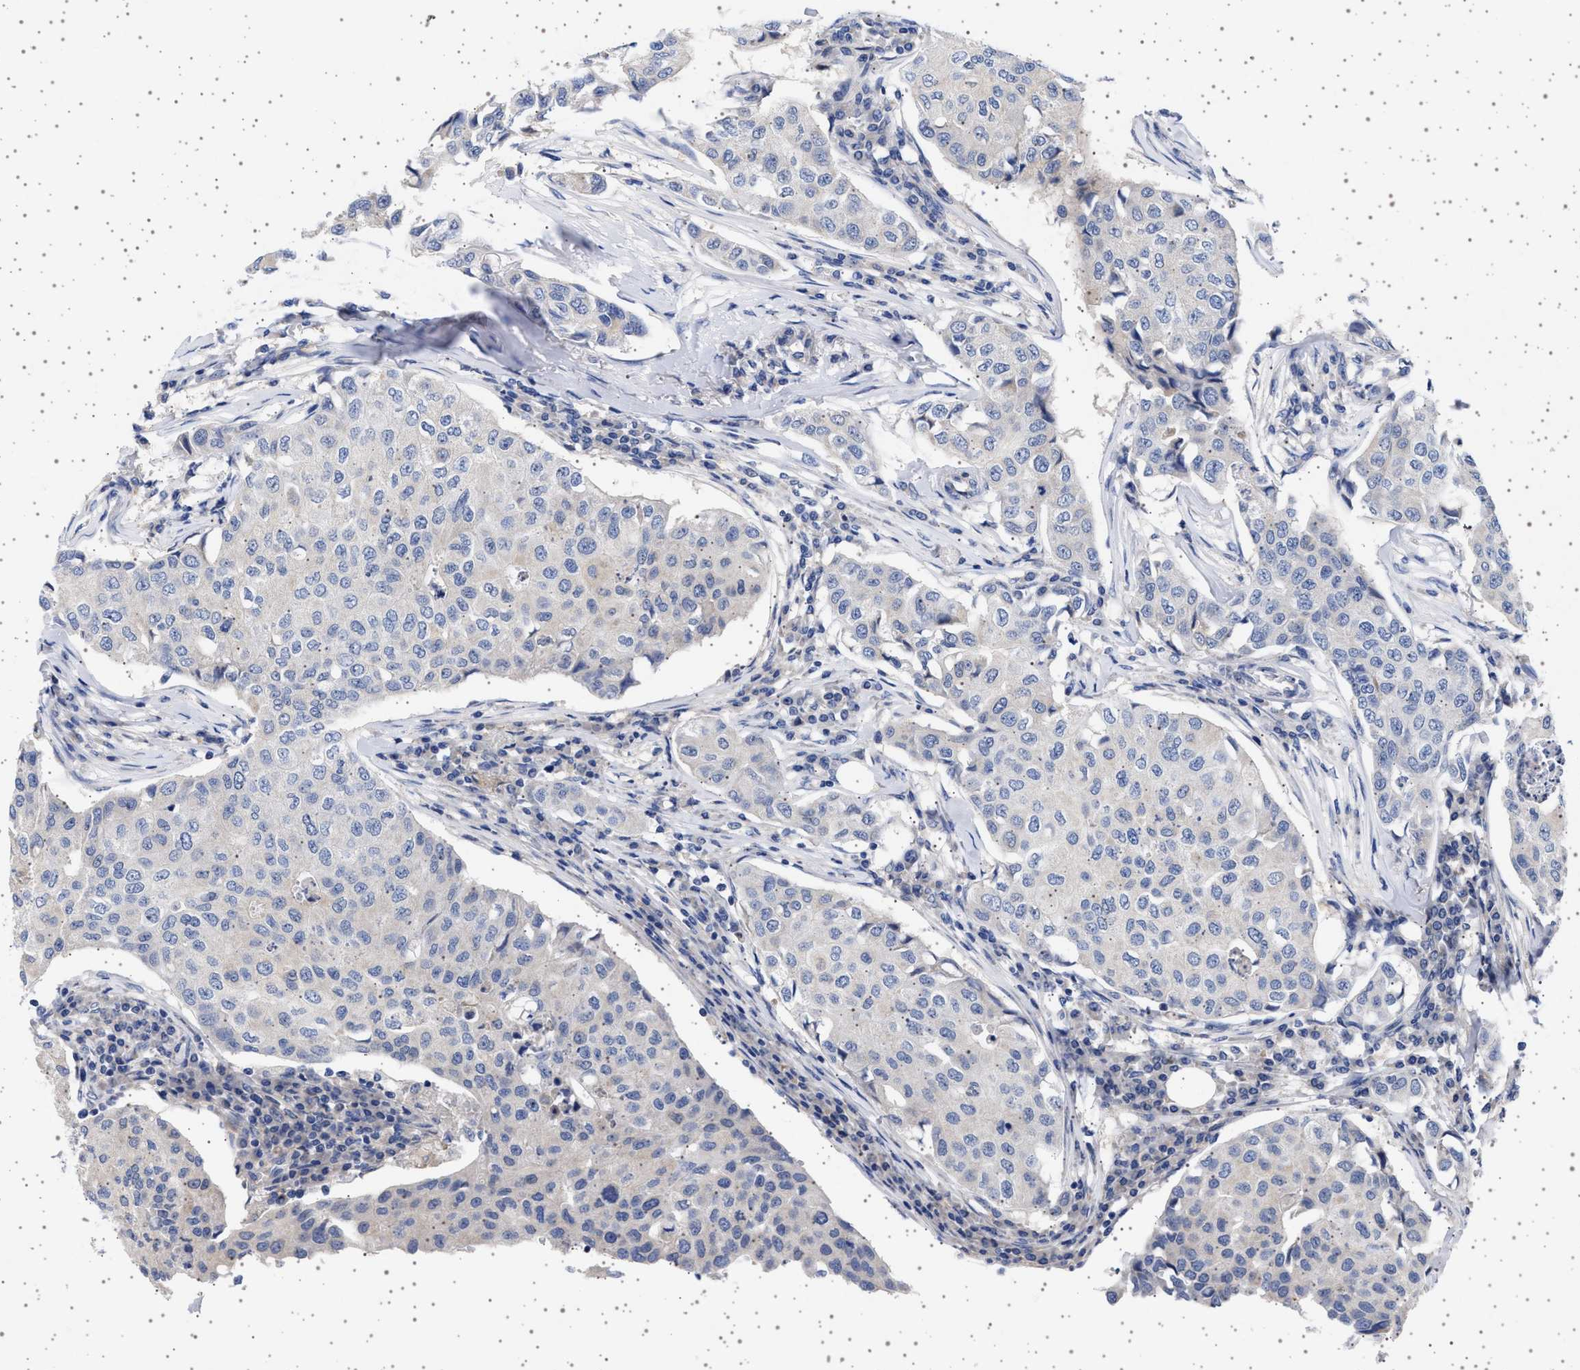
{"staining": {"intensity": "negative", "quantity": "none", "location": "none"}, "tissue": "breast cancer", "cell_type": "Tumor cells", "image_type": "cancer", "snomed": [{"axis": "morphology", "description": "Duct carcinoma"}, {"axis": "topography", "description": "Breast"}], "caption": "Tumor cells are negative for protein expression in human breast cancer.", "gene": "TRMT10B", "patient": {"sex": "female", "age": 80}}